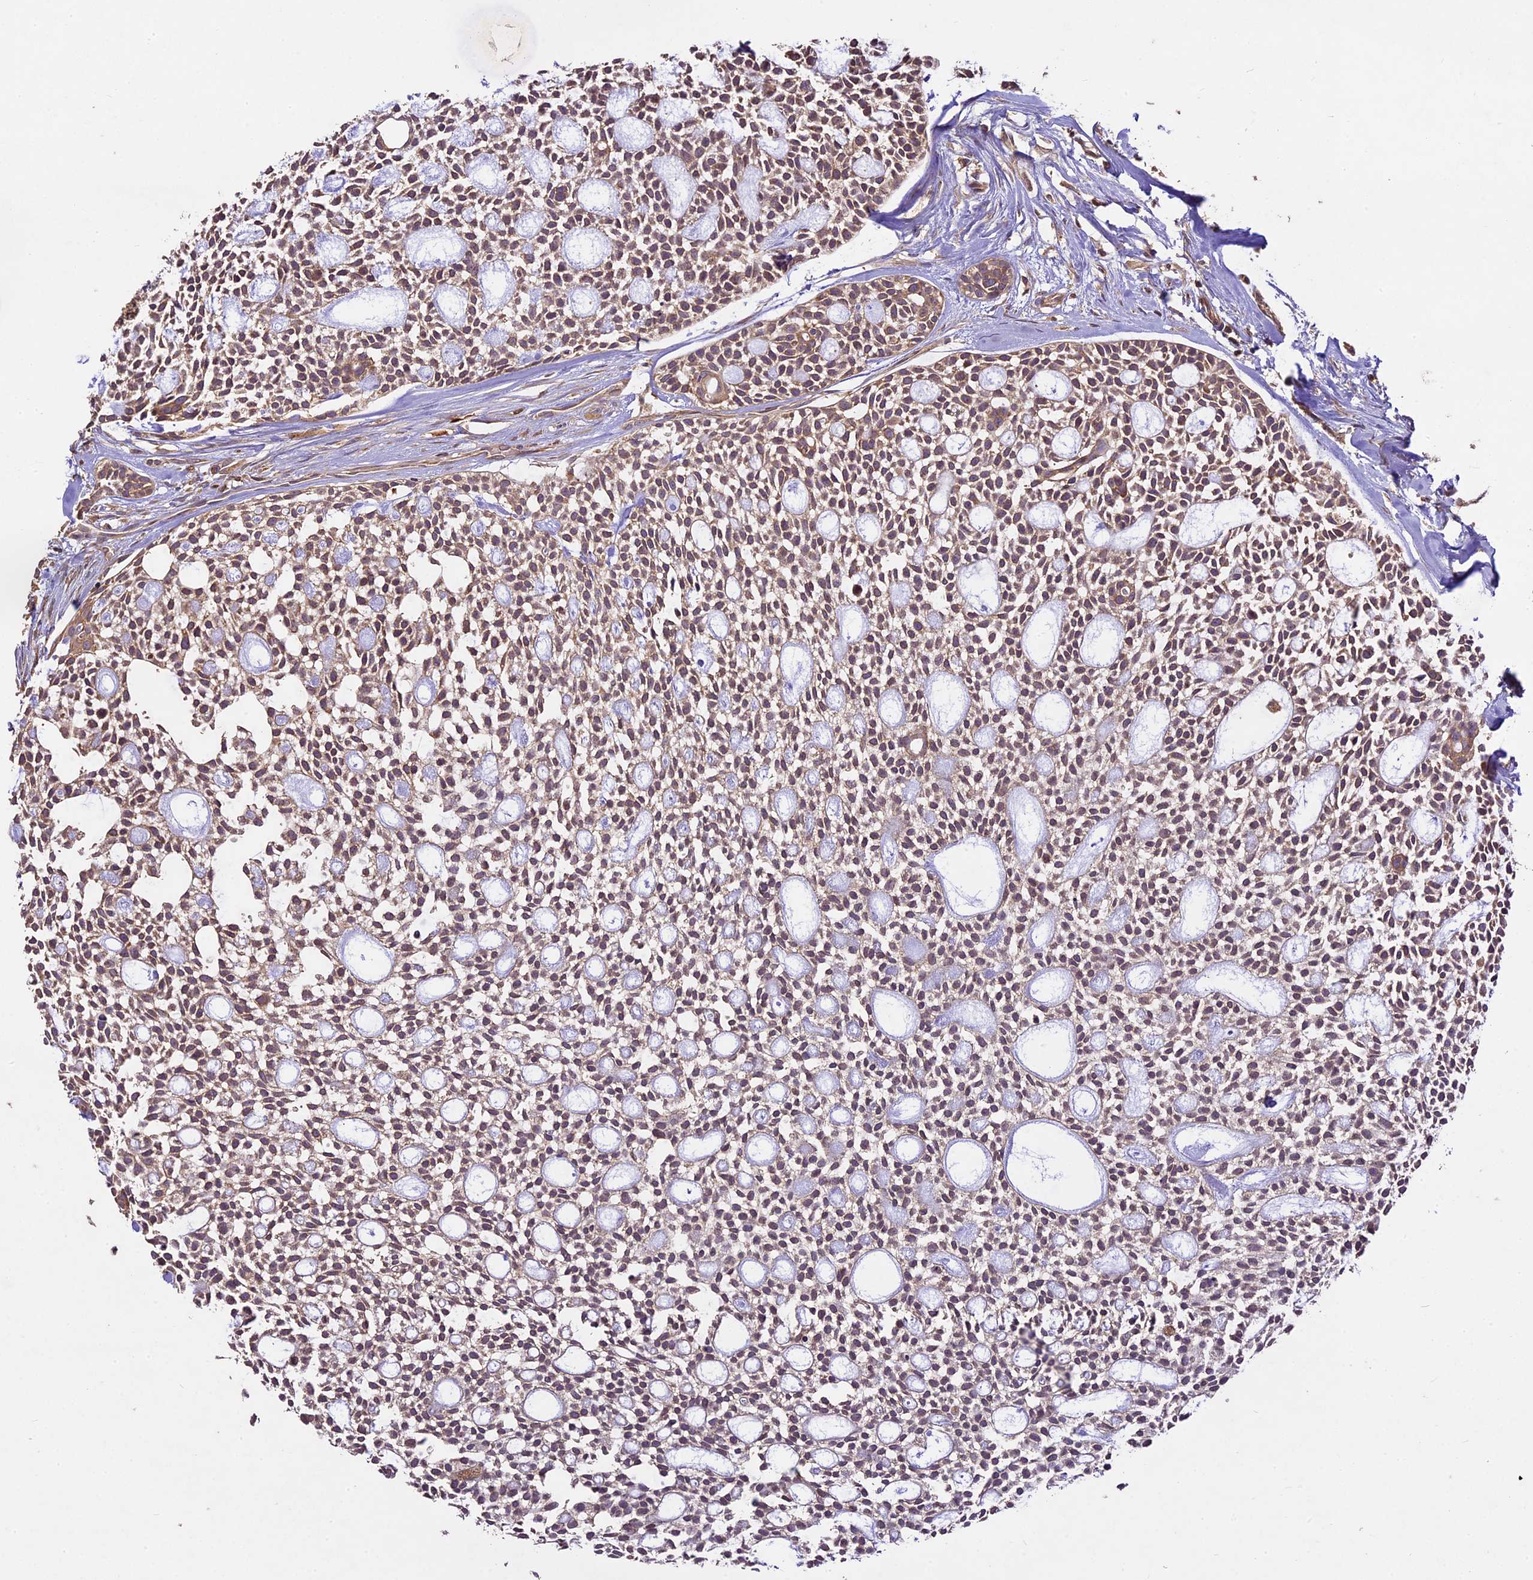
{"staining": {"intensity": "moderate", "quantity": ">75%", "location": "cytoplasmic/membranous"}, "tissue": "head and neck cancer", "cell_type": "Tumor cells", "image_type": "cancer", "snomed": [{"axis": "morphology", "description": "Adenocarcinoma, NOS"}, {"axis": "topography", "description": "Subcutis"}, {"axis": "topography", "description": "Head-Neck"}], "caption": "DAB (3,3'-diaminobenzidine) immunohistochemical staining of head and neck cancer exhibits moderate cytoplasmic/membranous protein expression in about >75% of tumor cells.", "gene": "BRAP", "patient": {"sex": "female", "age": 73}}